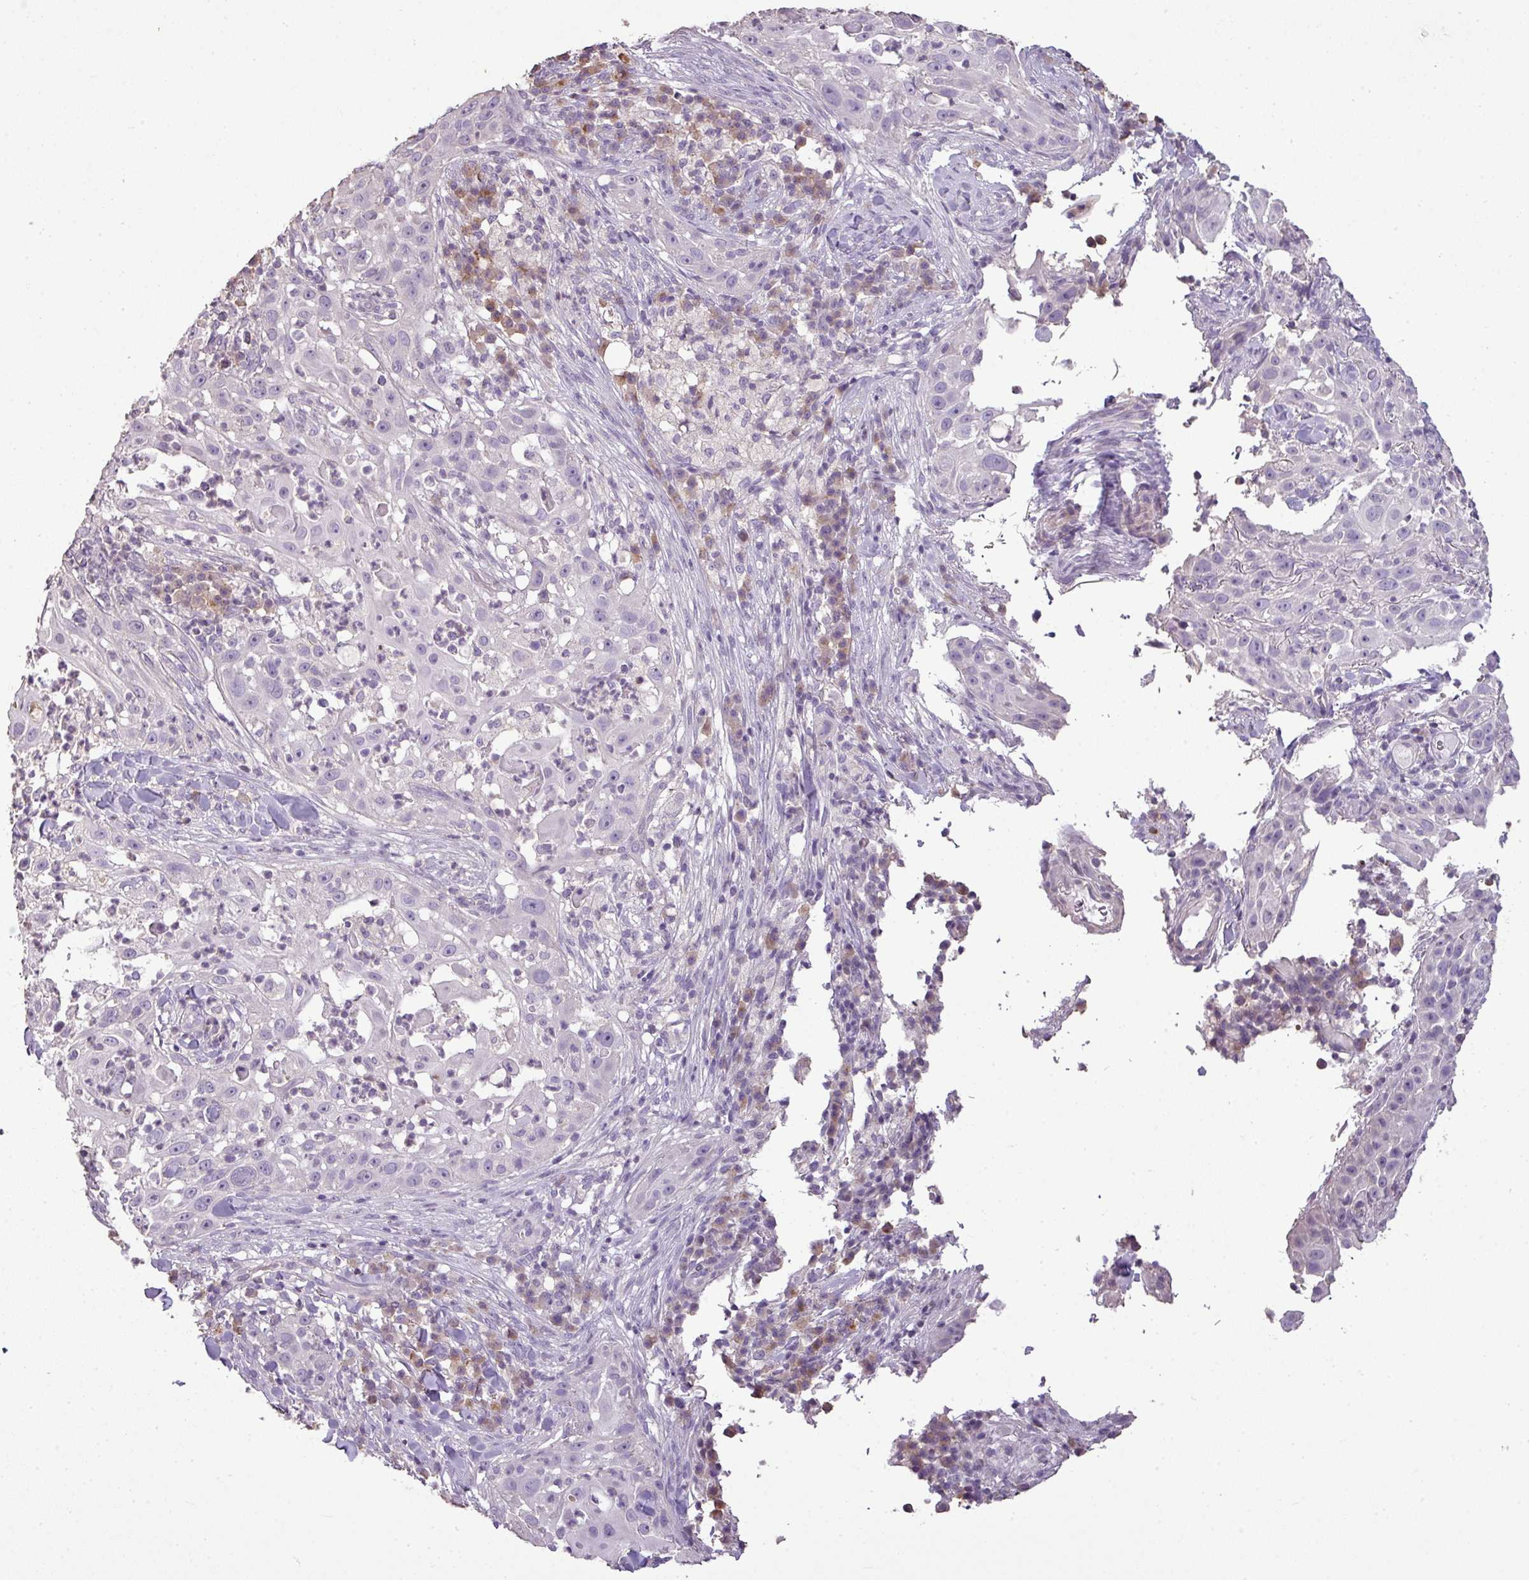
{"staining": {"intensity": "negative", "quantity": "none", "location": "none"}, "tissue": "skin cancer", "cell_type": "Tumor cells", "image_type": "cancer", "snomed": [{"axis": "morphology", "description": "Squamous cell carcinoma, NOS"}, {"axis": "topography", "description": "Skin"}], "caption": "Squamous cell carcinoma (skin) was stained to show a protein in brown. There is no significant positivity in tumor cells.", "gene": "LY9", "patient": {"sex": "female", "age": 44}}